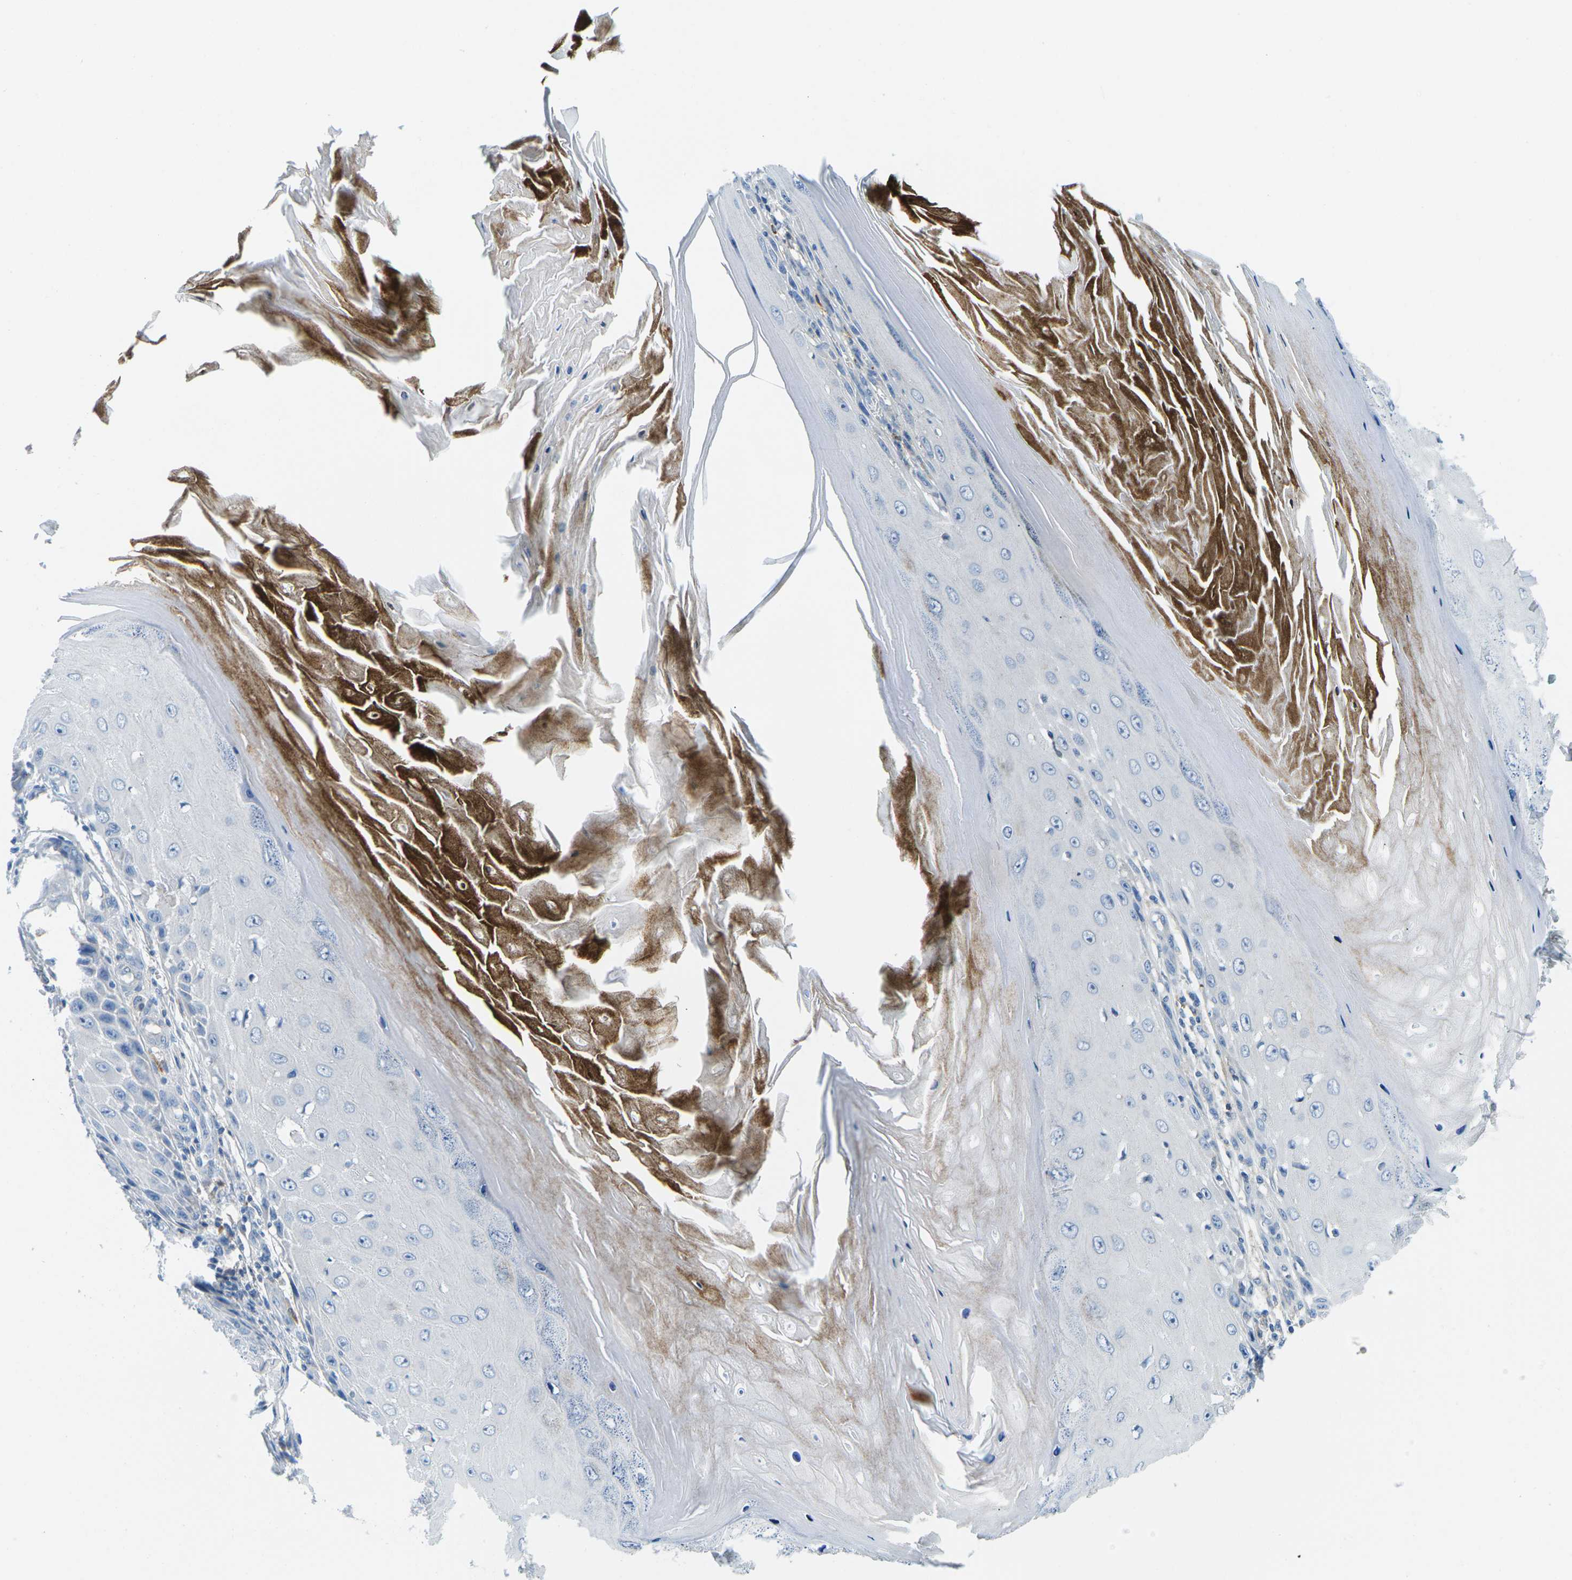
{"staining": {"intensity": "negative", "quantity": "none", "location": "none"}, "tissue": "skin cancer", "cell_type": "Tumor cells", "image_type": "cancer", "snomed": [{"axis": "morphology", "description": "Squamous cell carcinoma, NOS"}, {"axis": "topography", "description": "Skin"}], "caption": "Histopathology image shows no significant protein positivity in tumor cells of skin cancer.", "gene": "CFB", "patient": {"sex": "female", "age": 73}}